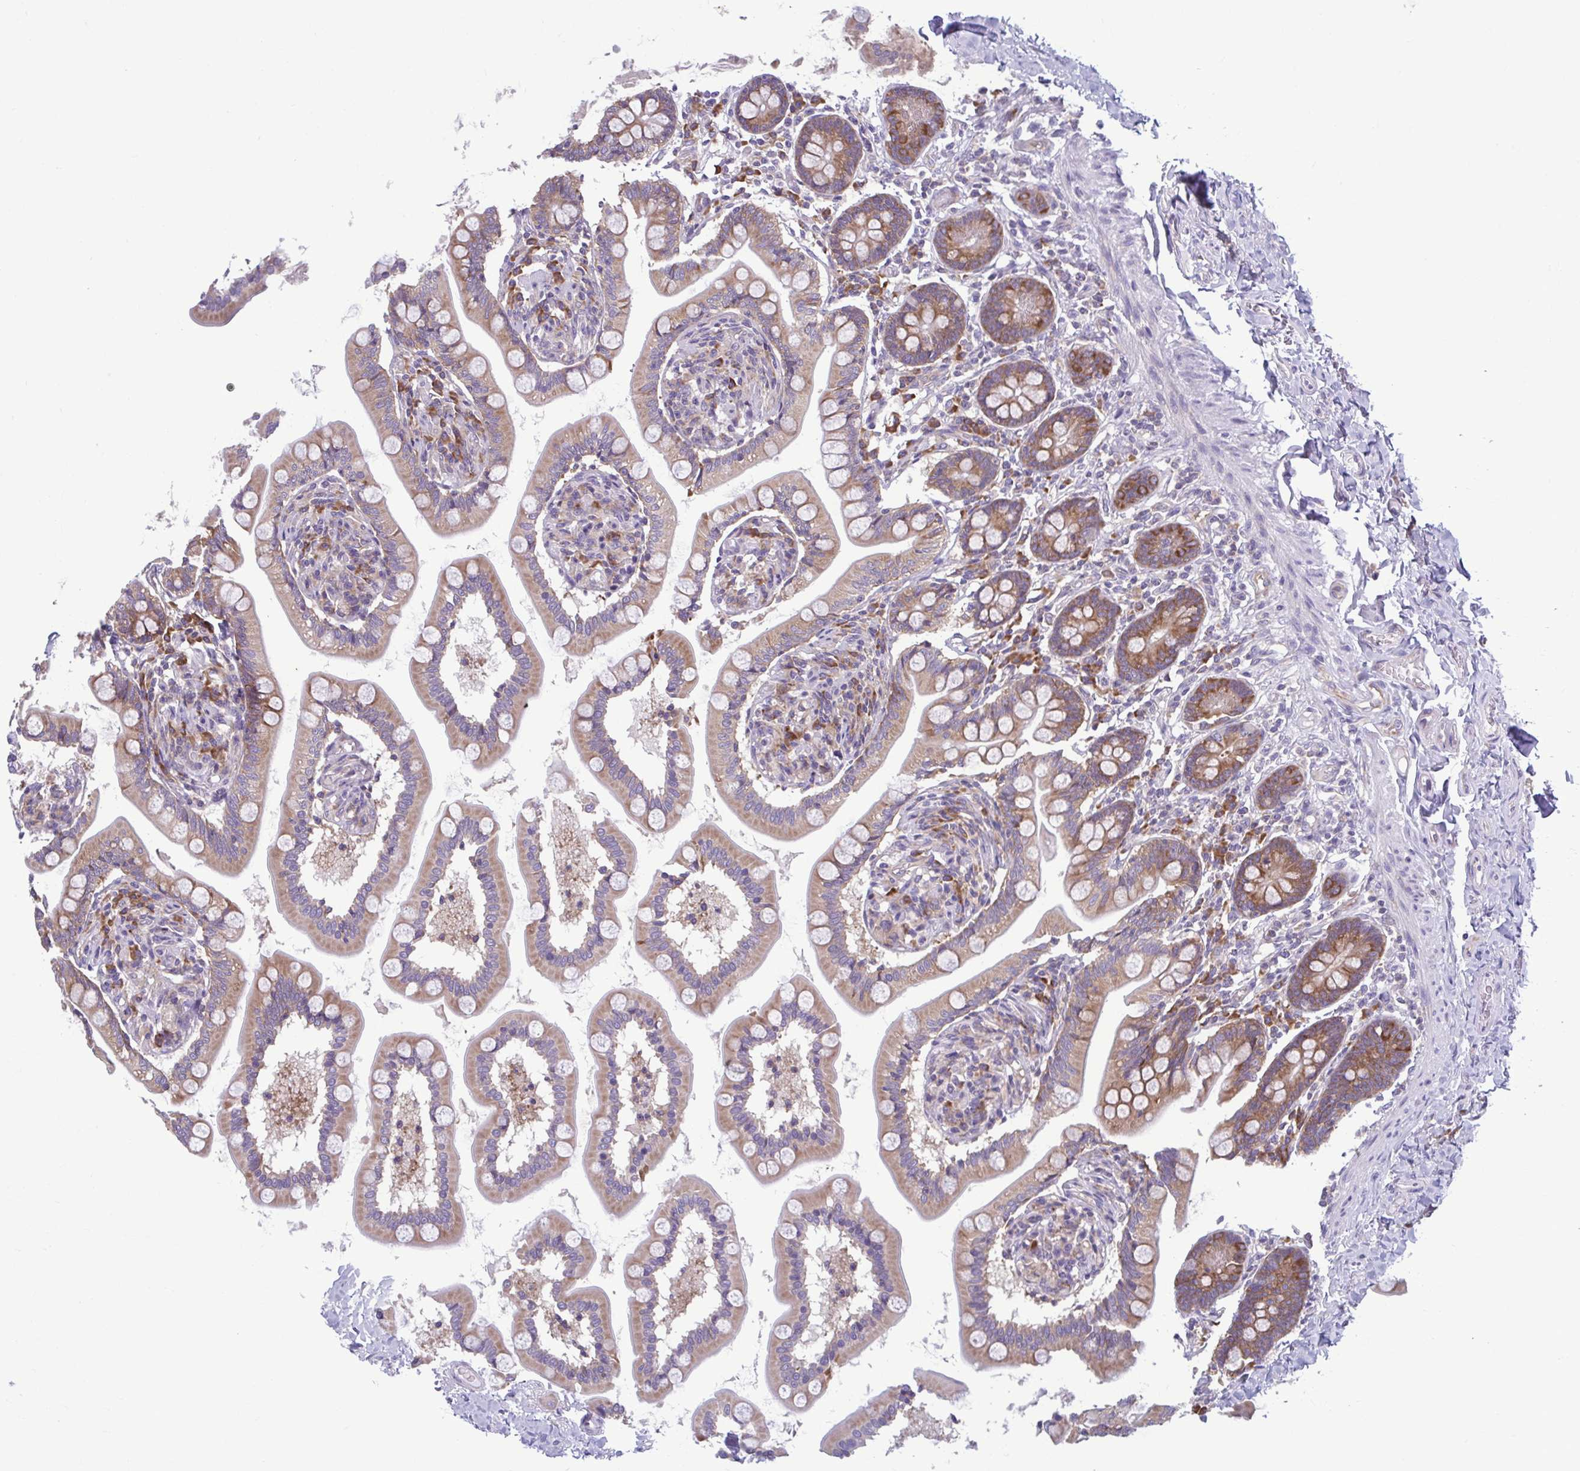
{"staining": {"intensity": "moderate", "quantity": ">75%", "location": "cytoplasmic/membranous"}, "tissue": "small intestine", "cell_type": "Glandular cells", "image_type": "normal", "snomed": [{"axis": "morphology", "description": "Normal tissue, NOS"}, {"axis": "topography", "description": "Small intestine"}], "caption": "Unremarkable small intestine displays moderate cytoplasmic/membranous expression in approximately >75% of glandular cells.", "gene": "RPS16", "patient": {"sex": "female", "age": 64}}